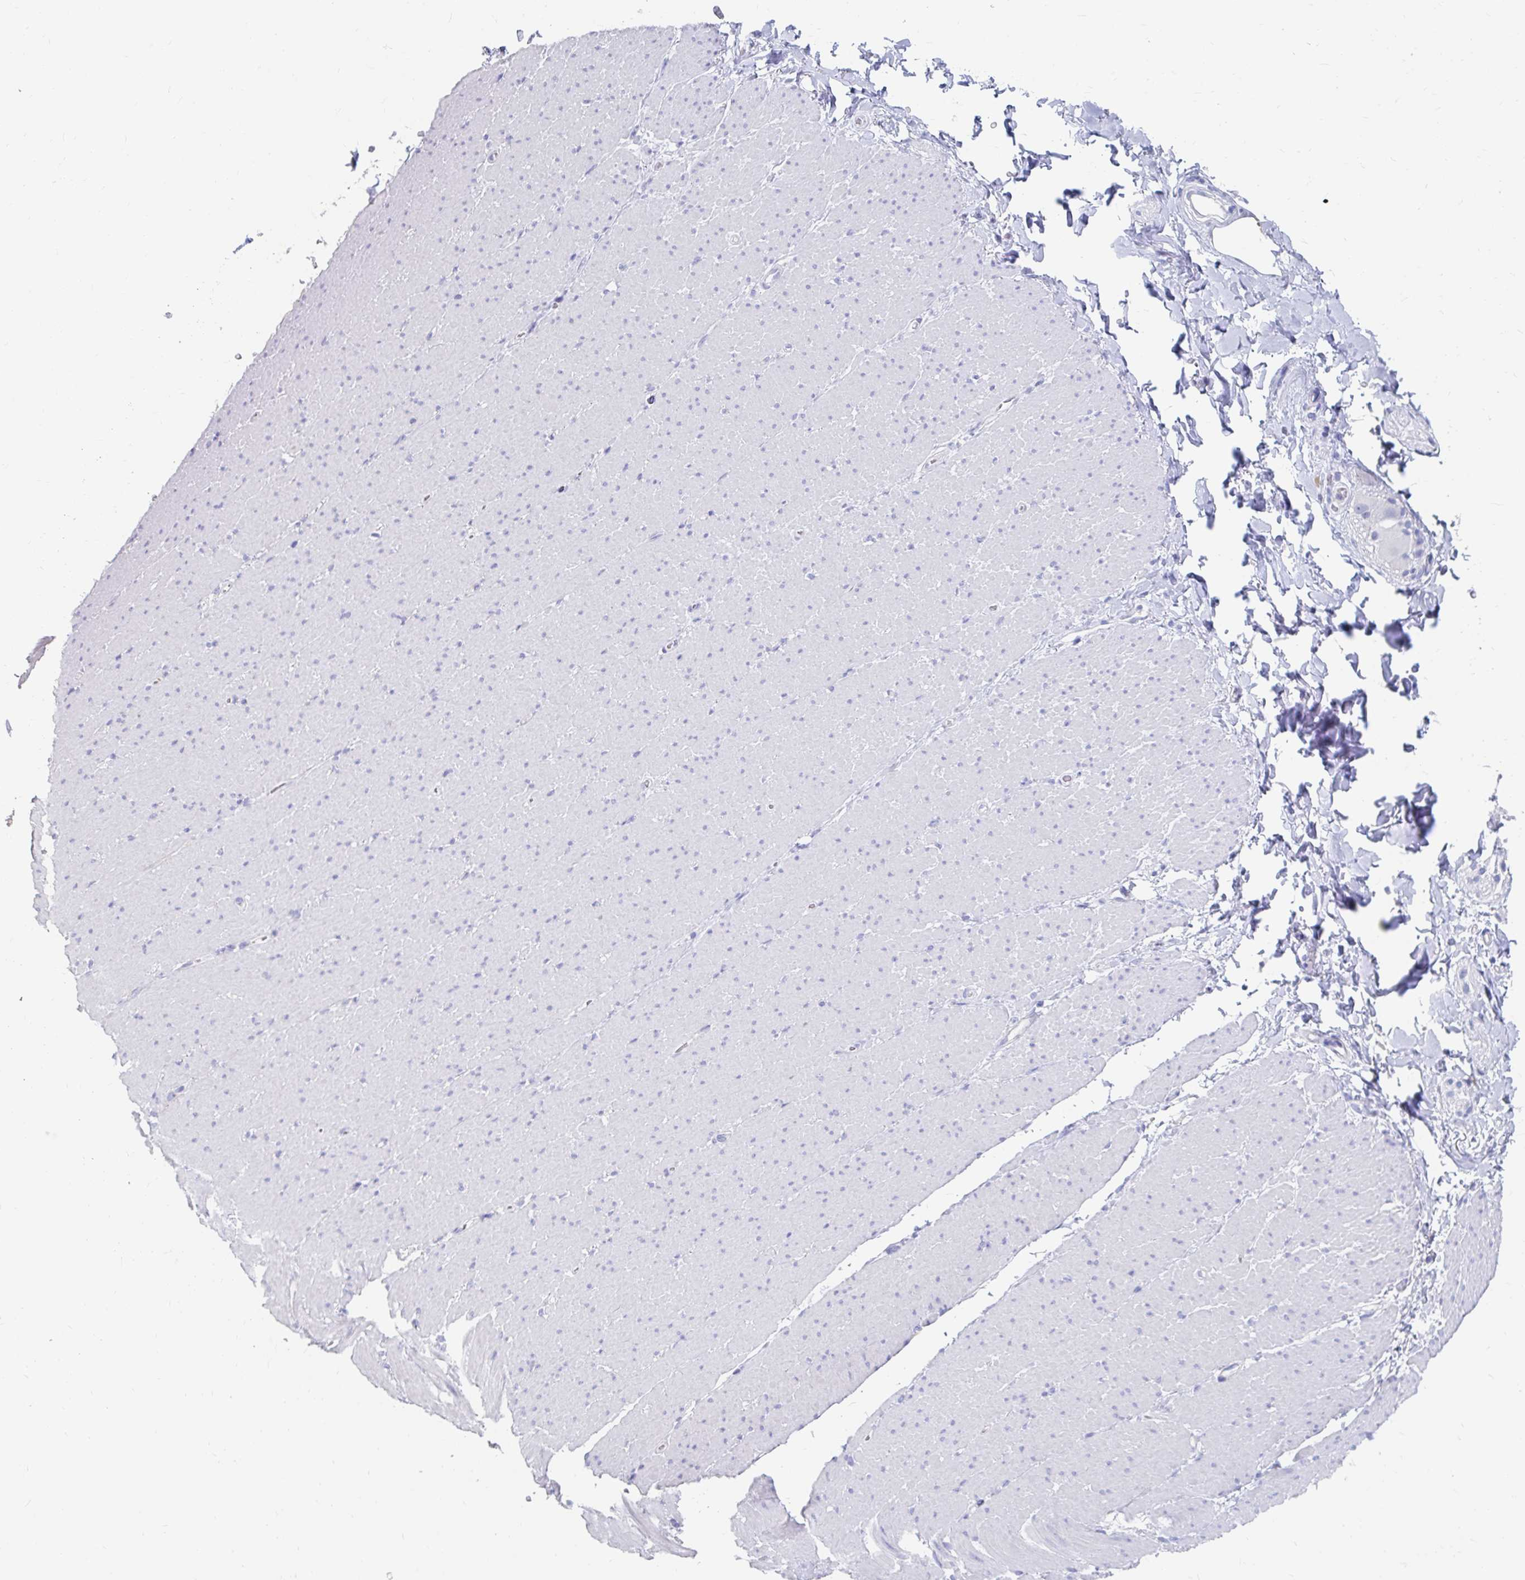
{"staining": {"intensity": "negative", "quantity": "none", "location": "none"}, "tissue": "smooth muscle", "cell_type": "Smooth muscle cells", "image_type": "normal", "snomed": [{"axis": "morphology", "description": "Normal tissue, NOS"}, {"axis": "topography", "description": "Smooth muscle"}, {"axis": "topography", "description": "Rectum"}], "caption": "Smooth muscle cells show no significant expression in normal smooth muscle. (Brightfield microscopy of DAB immunohistochemistry (IHC) at high magnification).", "gene": "LAMC3", "patient": {"sex": "male", "age": 53}}